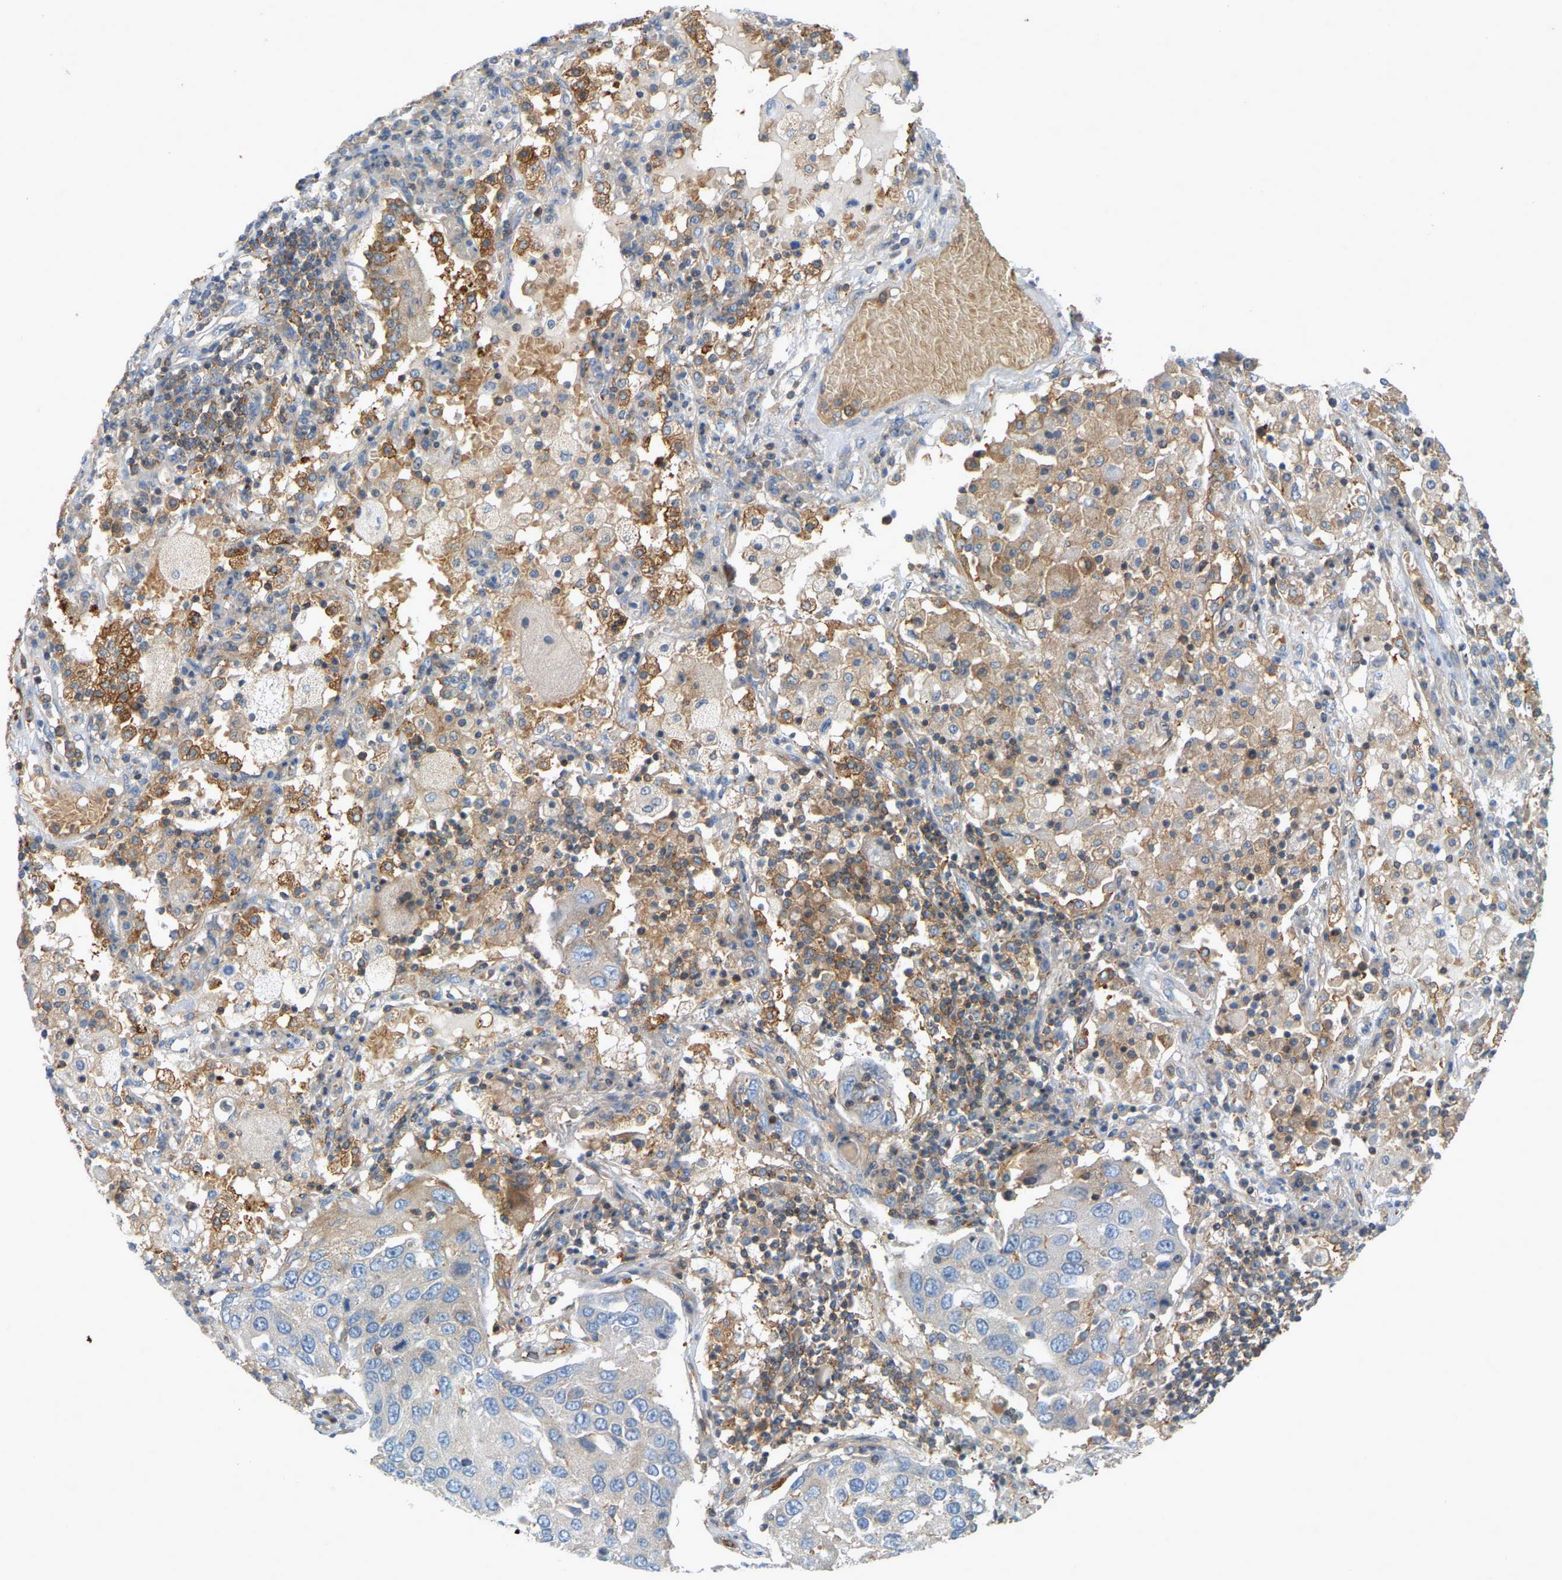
{"staining": {"intensity": "weak", "quantity": "<25%", "location": "cytoplasmic/membranous"}, "tissue": "lung cancer", "cell_type": "Tumor cells", "image_type": "cancer", "snomed": [{"axis": "morphology", "description": "Squamous cell carcinoma, NOS"}, {"axis": "topography", "description": "Lung"}], "caption": "This is a histopathology image of immunohistochemistry (IHC) staining of lung squamous cell carcinoma, which shows no expression in tumor cells. (Brightfield microscopy of DAB (3,3'-diaminobenzidine) immunohistochemistry at high magnification).", "gene": "AKAP13", "patient": {"sex": "male", "age": 65}}